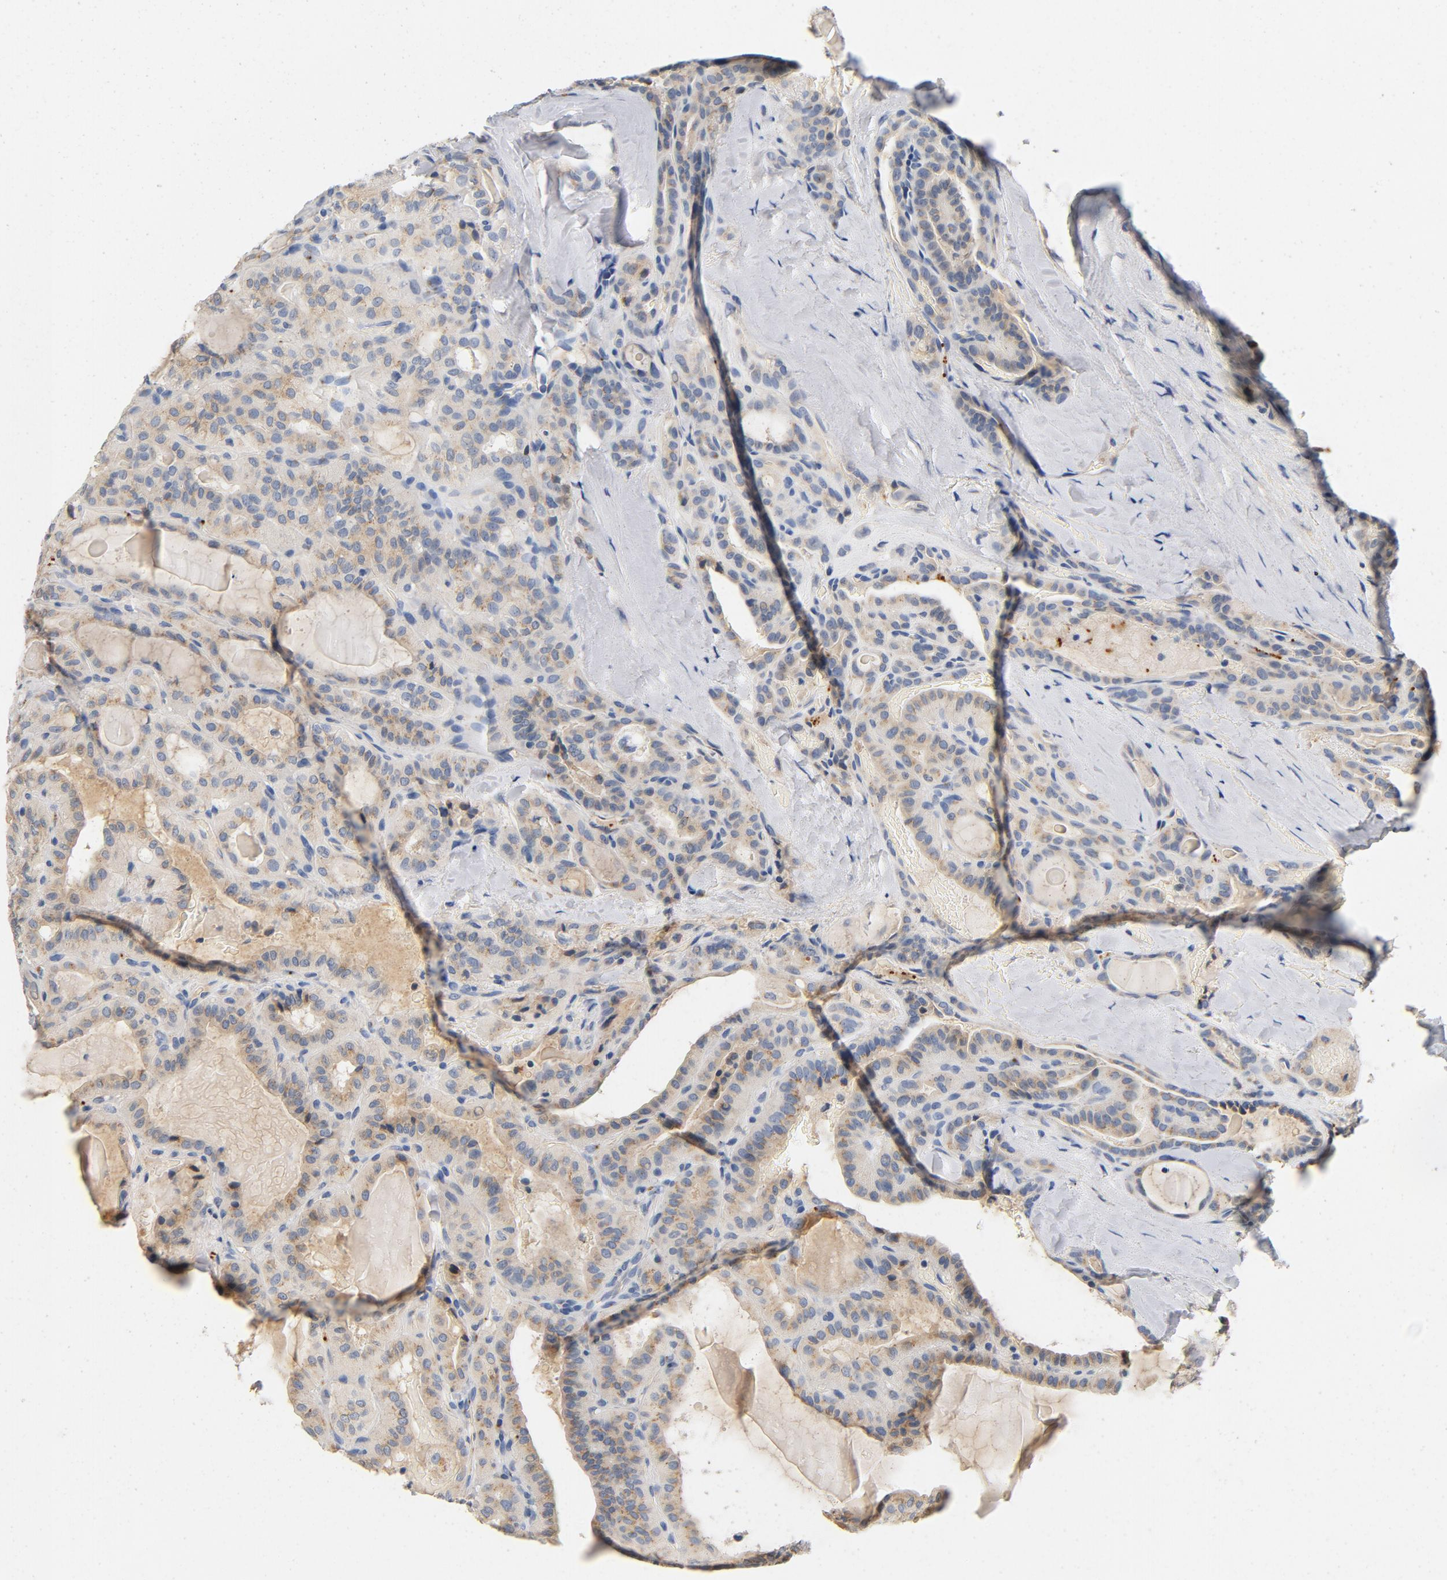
{"staining": {"intensity": "weak", "quantity": "<25%", "location": "cytoplasmic/membranous"}, "tissue": "thyroid cancer", "cell_type": "Tumor cells", "image_type": "cancer", "snomed": [{"axis": "morphology", "description": "Papillary adenocarcinoma, NOS"}, {"axis": "topography", "description": "Thyroid gland"}], "caption": "The histopathology image demonstrates no significant expression in tumor cells of thyroid cancer. (DAB (3,3'-diaminobenzidine) immunohistochemistry (IHC), high magnification).", "gene": "LMAN2", "patient": {"sex": "male", "age": 77}}